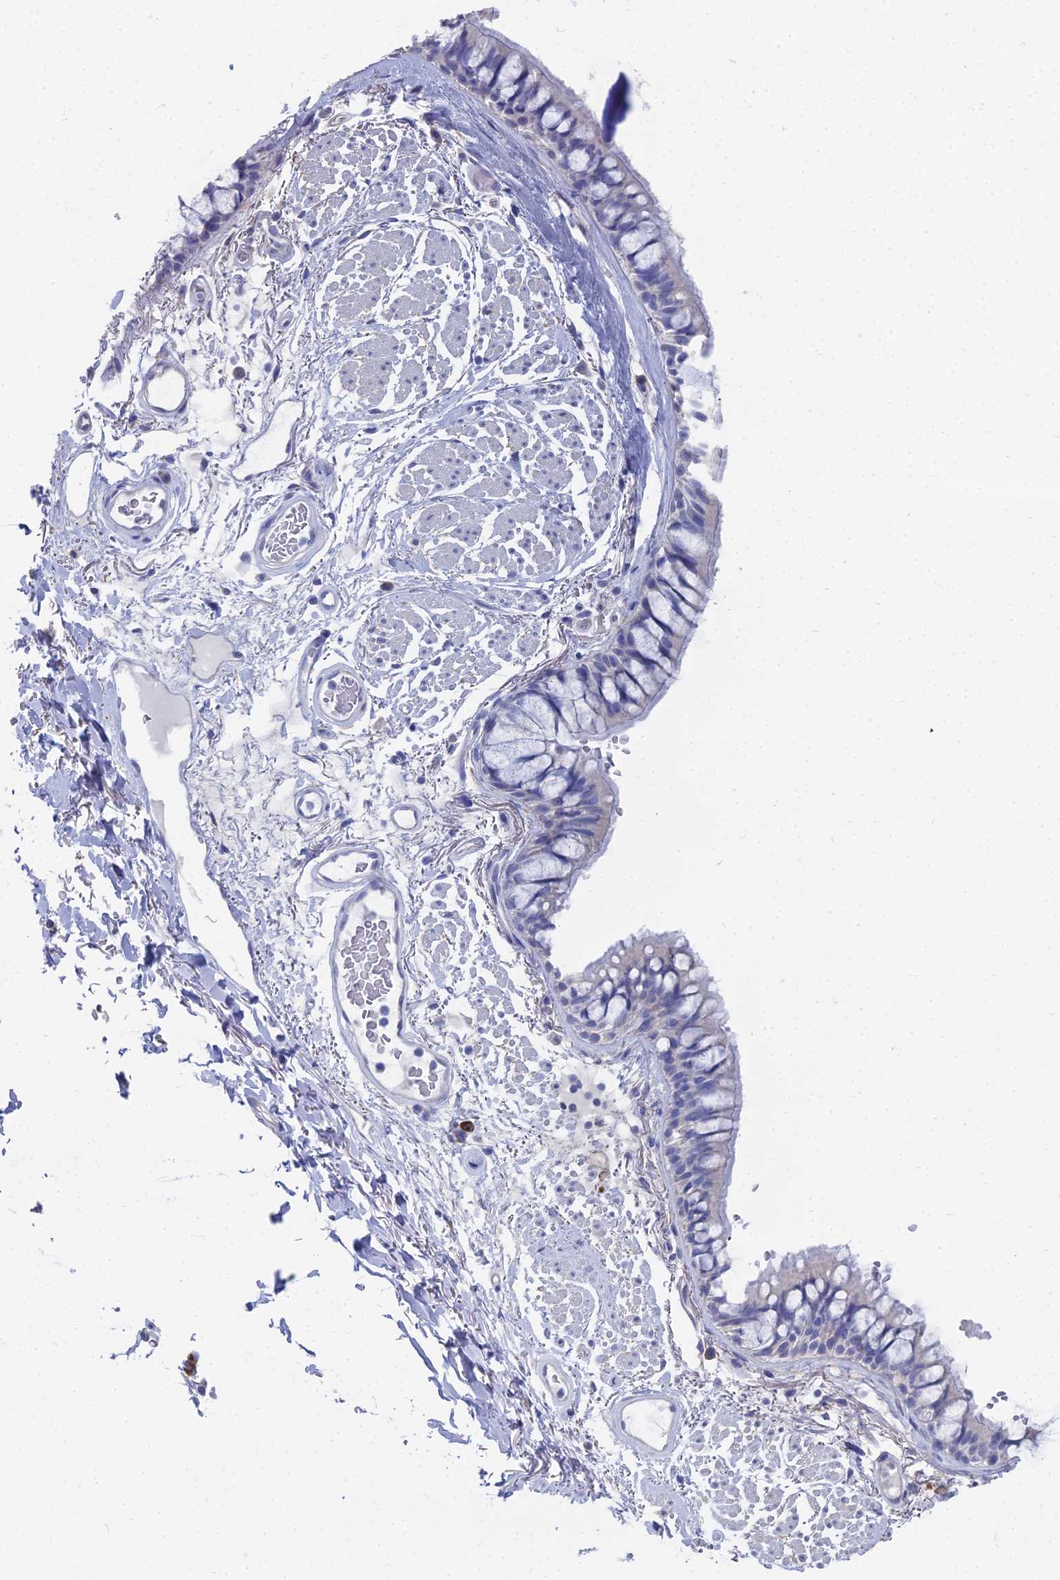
{"staining": {"intensity": "negative", "quantity": "none", "location": "none"}, "tissue": "bronchus", "cell_type": "Respiratory epithelial cells", "image_type": "normal", "snomed": [{"axis": "morphology", "description": "Normal tissue, NOS"}, {"axis": "topography", "description": "Bronchus"}], "caption": "This is an immunohistochemistry (IHC) histopathology image of normal bronchus. There is no staining in respiratory epithelial cells.", "gene": "TNNT3", "patient": {"sex": "male", "age": 70}}